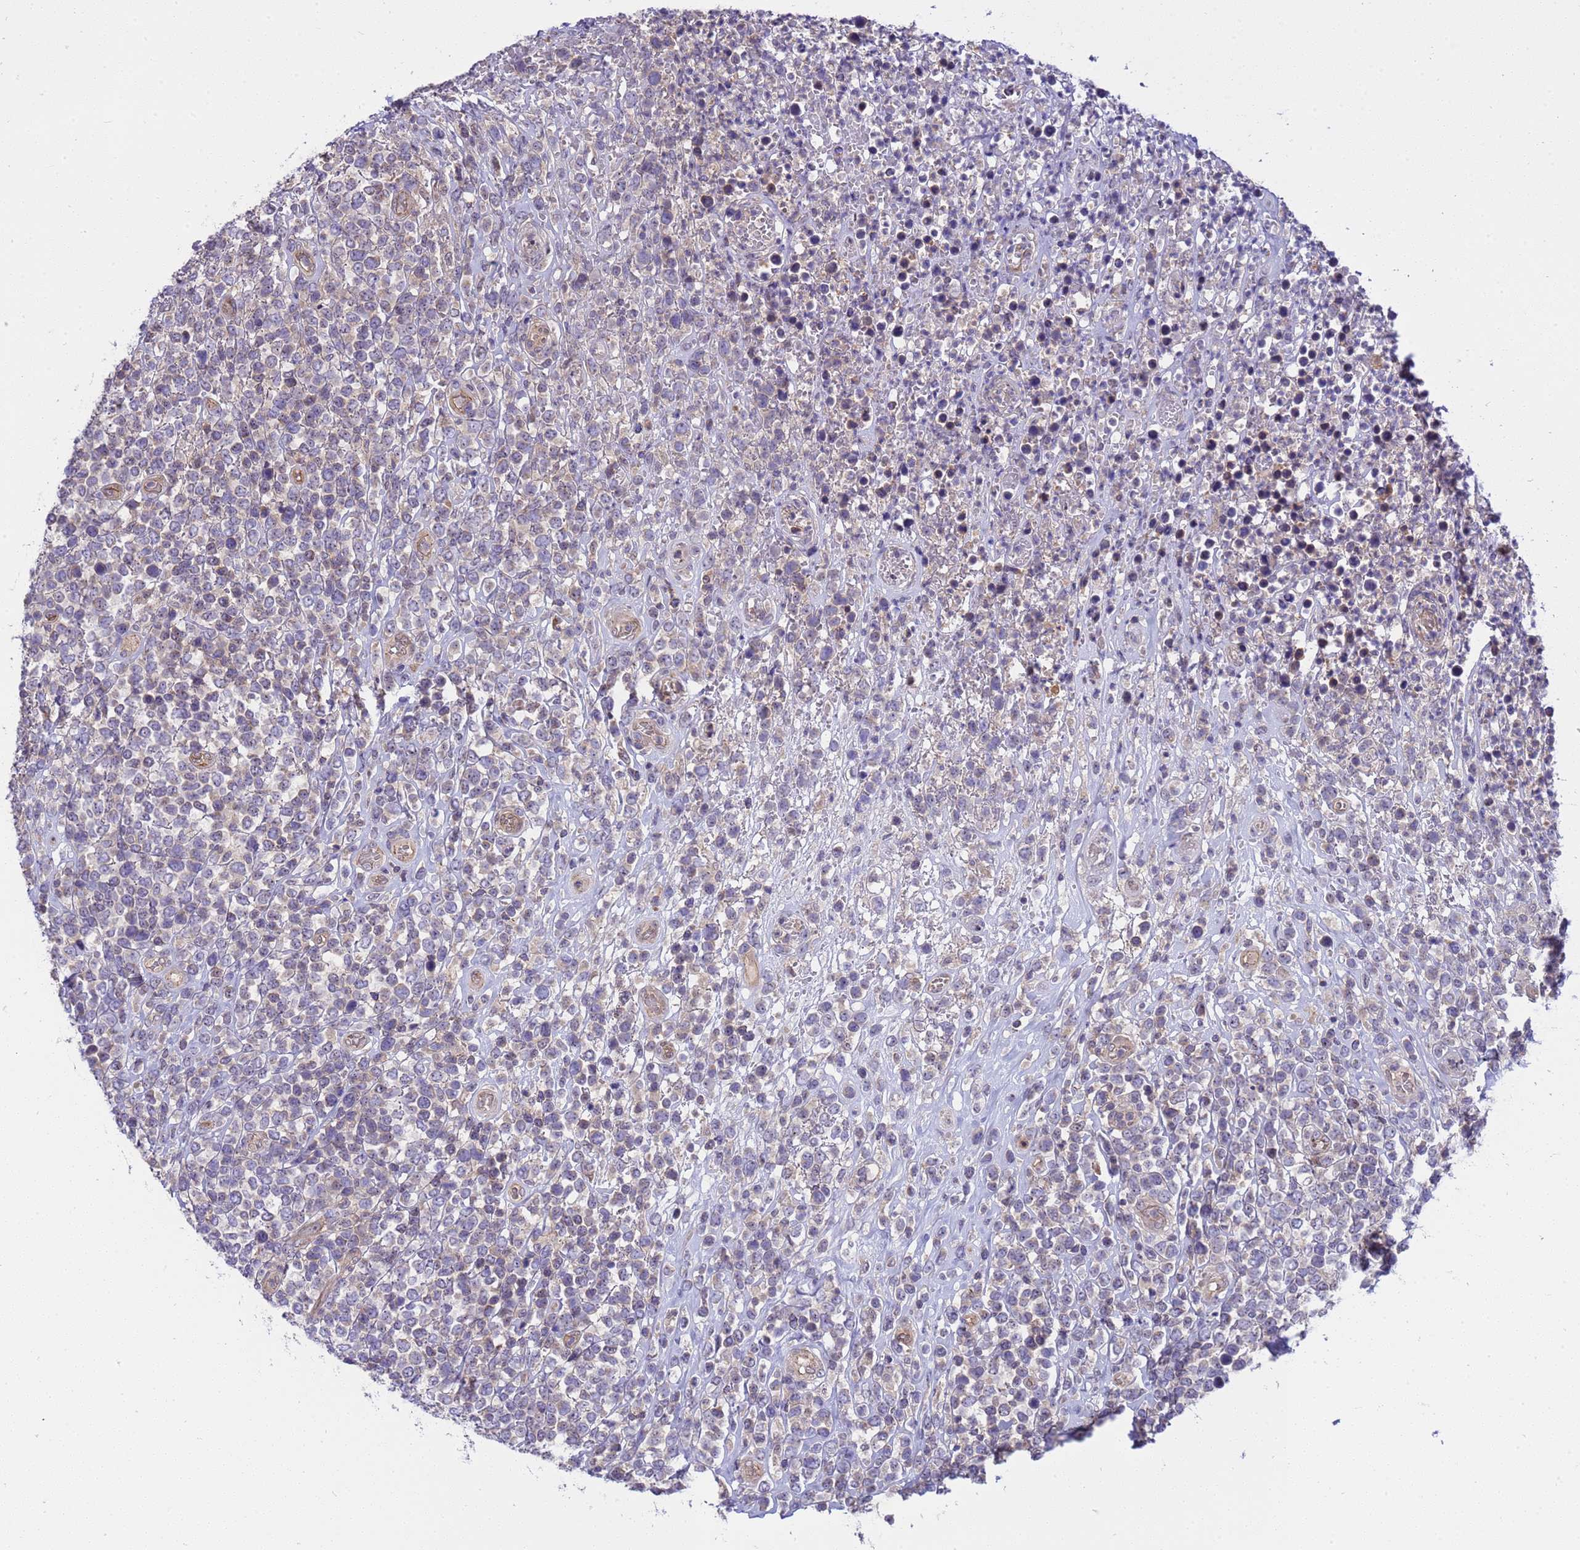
{"staining": {"intensity": "negative", "quantity": "none", "location": "none"}, "tissue": "lymphoma", "cell_type": "Tumor cells", "image_type": "cancer", "snomed": [{"axis": "morphology", "description": "Malignant lymphoma, non-Hodgkin's type, High grade"}, {"axis": "topography", "description": "Soft tissue"}], "caption": "Micrograph shows no protein expression in tumor cells of lymphoma tissue.", "gene": "SMCO3", "patient": {"sex": "female", "age": 56}}